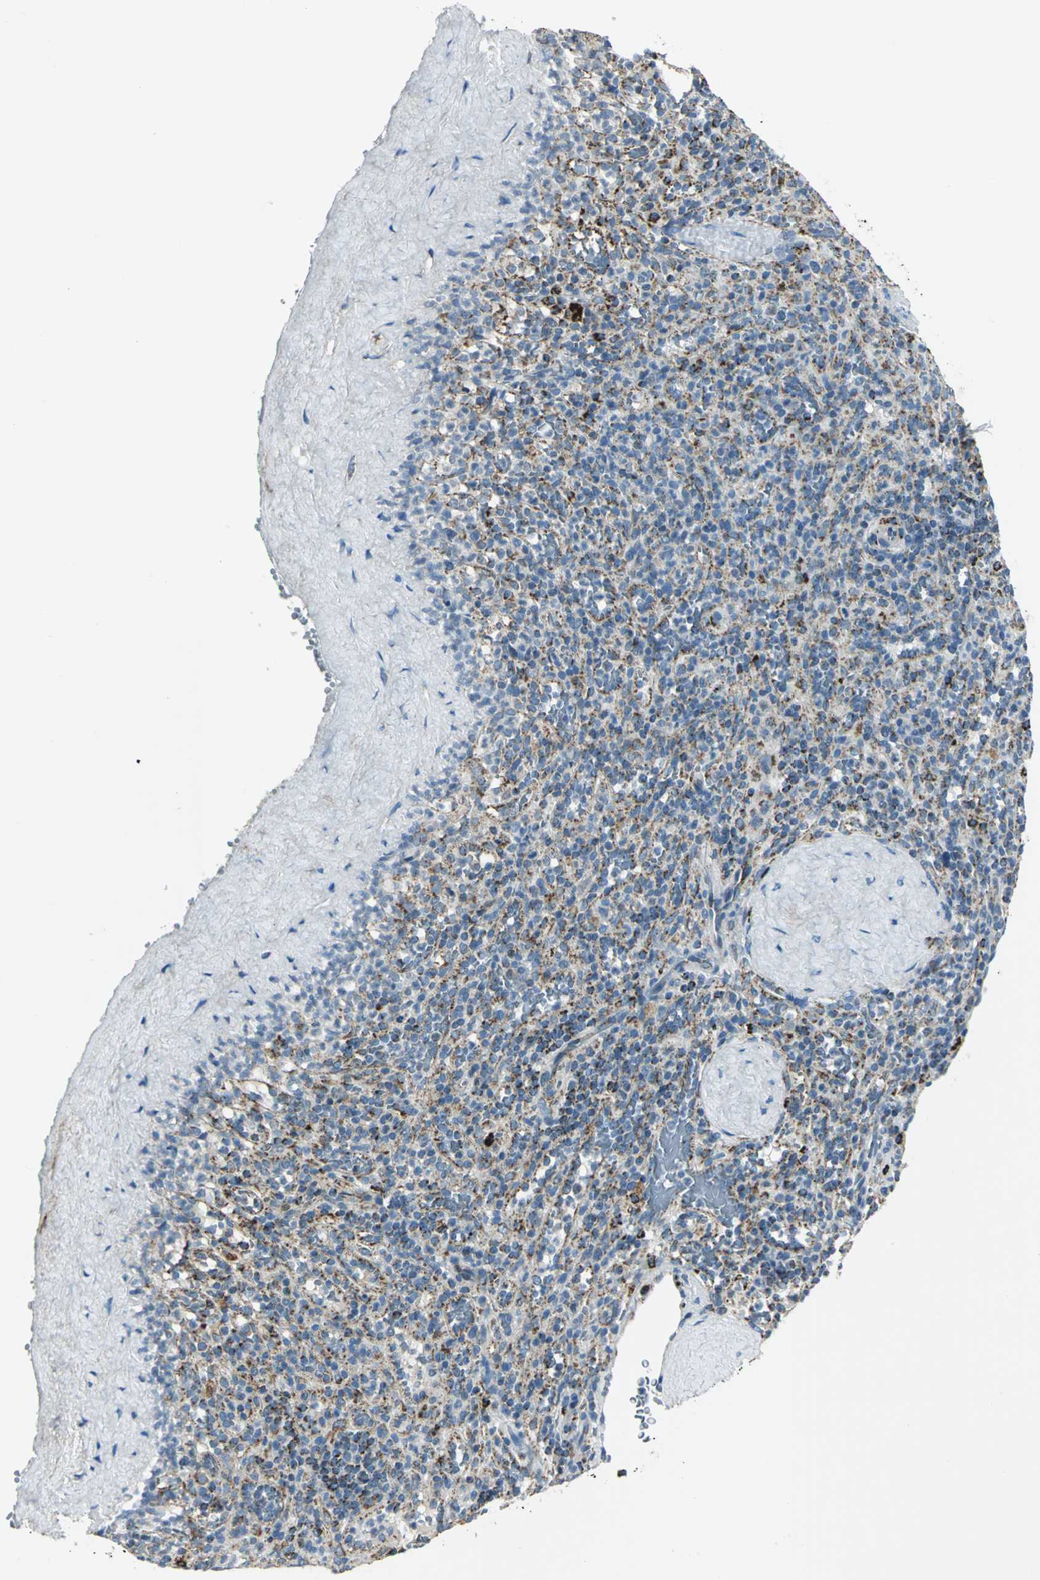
{"staining": {"intensity": "moderate", "quantity": ">75%", "location": "cytoplasmic/membranous"}, "tissue": "spleen", "cell_type": "Cells in red pulp", "image_type": "normal", "snomed": [{"axis": "morphology", "description": "Normal tissue, NOS"}, {"axis": "topography", "description": "Spleen"}], "caption": "Cells in red pulp exhibit moderate cytoplasmic/membranous expression in approximately >75% of cells in unremarkable spleen. (DAB (3,3'-diaminobenzidine) IHC with brightfield microscopy, high magnification).", "gene": "ACADM", "patient": {"sex": "male", "age": 36}}